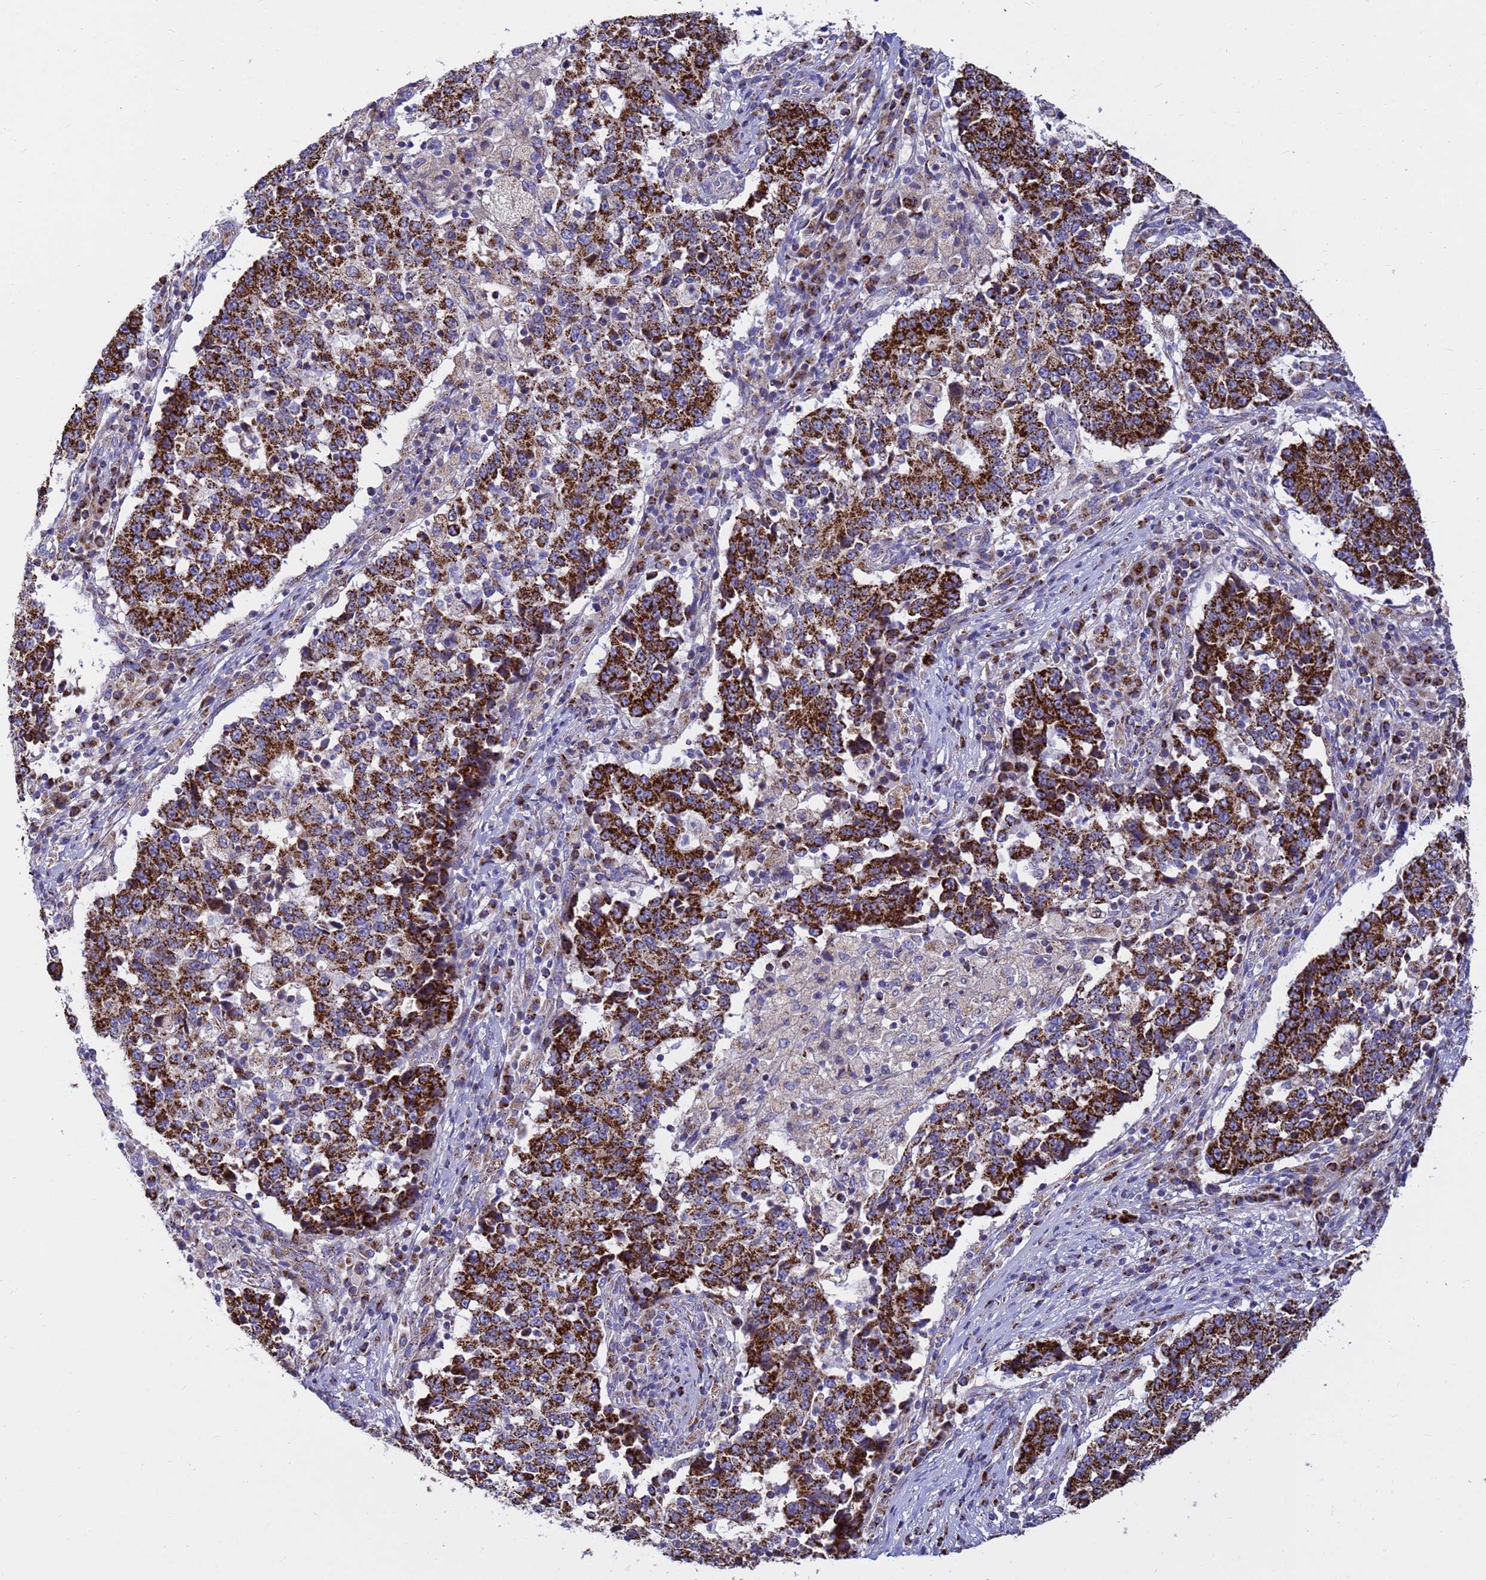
{"staining": {"intensity": "strong", "quantity": ">75%", "location": "cytoplasmic/membranous"}, "tissue": "stomach cancer", "cell_type": "Tumor cells", "image_type": "cancer", "snomed": [{"axis": "morphology", "description": "Adenocarcinoma, NOS"}, {"axis": "topography", "description": "Stomach"}], "caption": "DAB immunohistochemical staining of human stomach cancer (adenocarcinoma) exhibits strong cytoplasmic/membranous protein positivity in approximately >75% of tumor cells.", "gene": "TUBGCP3", "patient": {"sex": "male", "age": 59}}